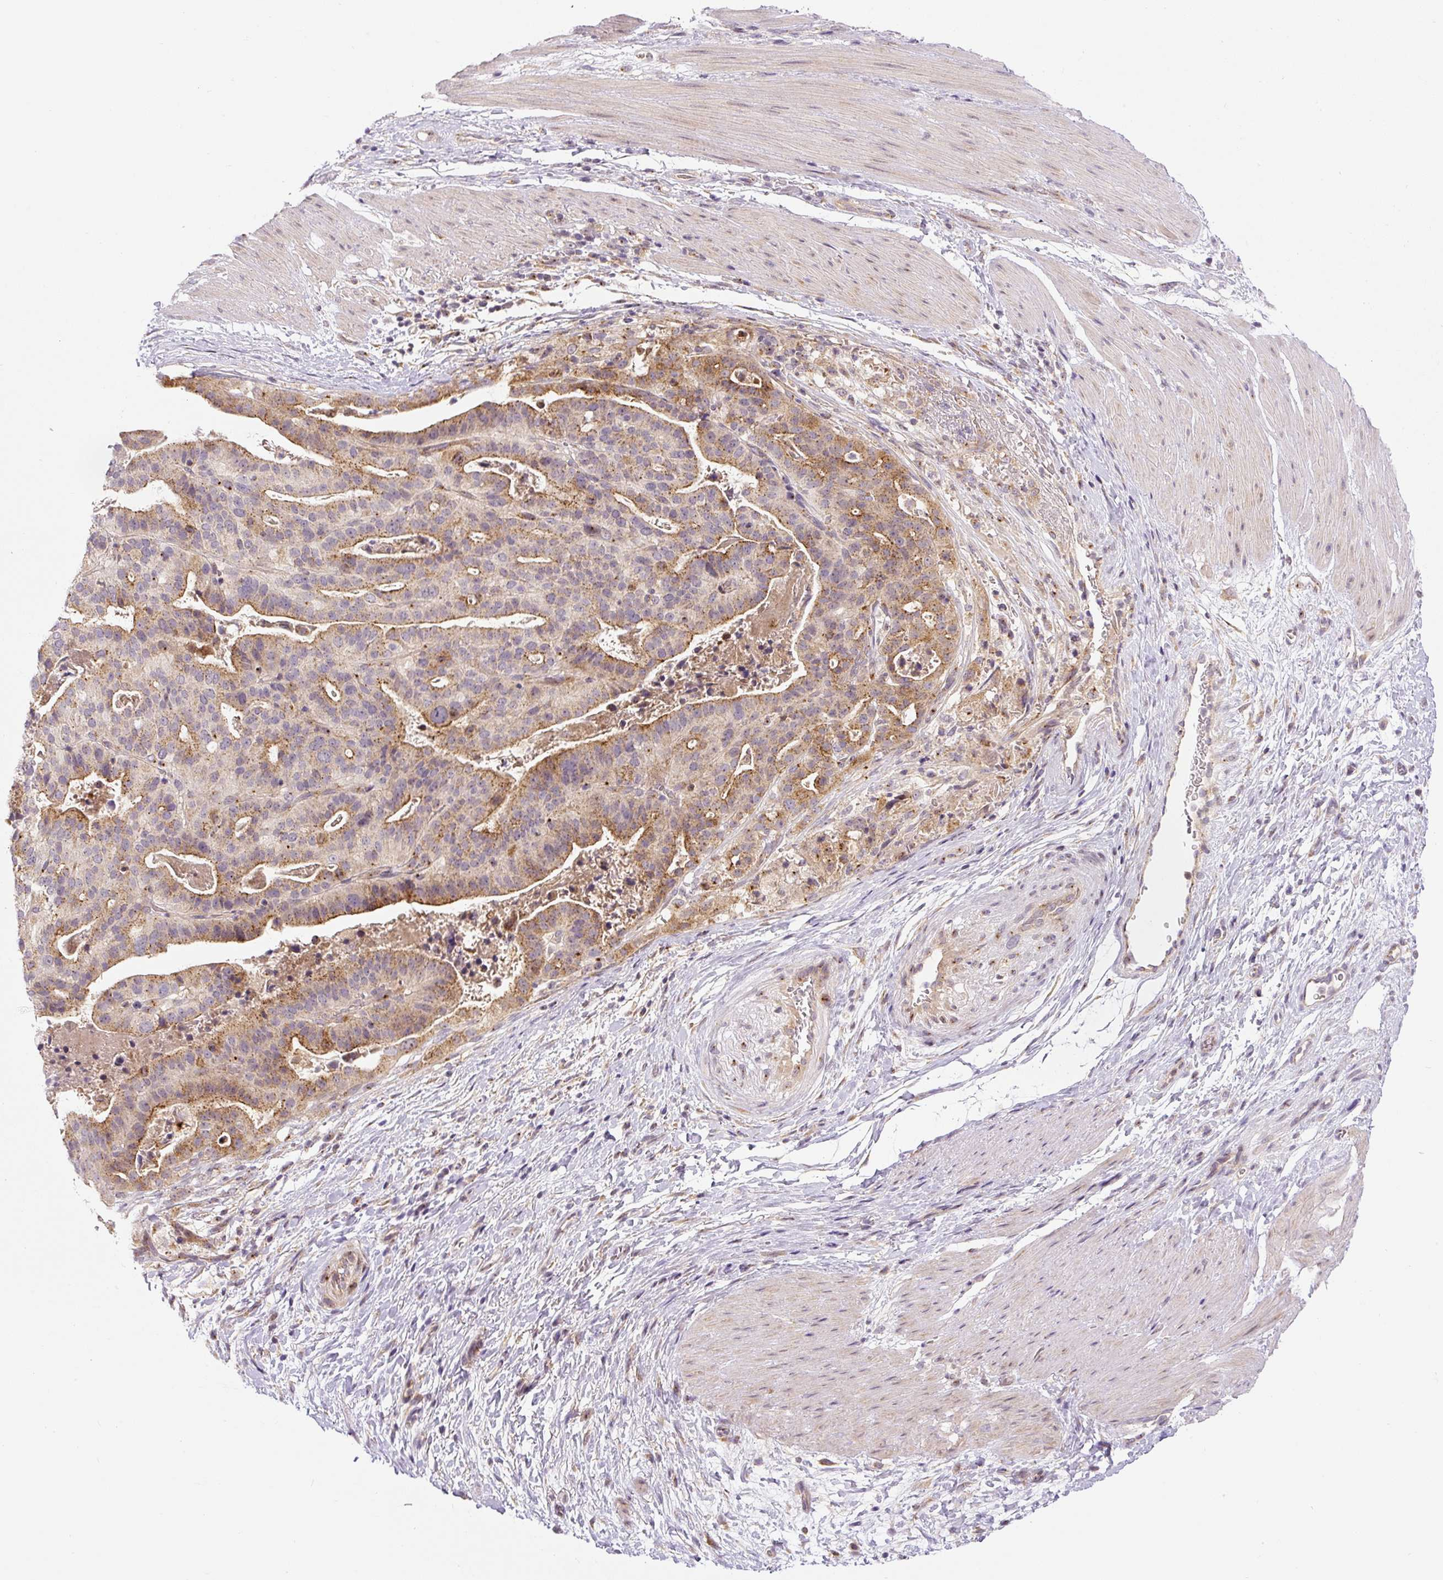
{"staining": {"intensity": "moderate", "quantity": "25%-75%", "location": "cytoplasmic/membranous"}, "tissue": "stomach cancer", "cell_type": "Tumor cells", "image_type": "cancer", "snomed": [{"axis": "morphology", "description": "Adenocarcinoma, NOS"}, {"axis": "topography", "description": "Stomach"}], "caption": "The micrograph exhibits staining of stomach cancer (adenocarcinoma), revealing moderate cytoplasmic/membranous protein staining (brown color) within tumor cells. (IHC, brightfield microscopy, high magnification).", "gene": "PCM1", "patient": {"sex": "male", "age": 48}}